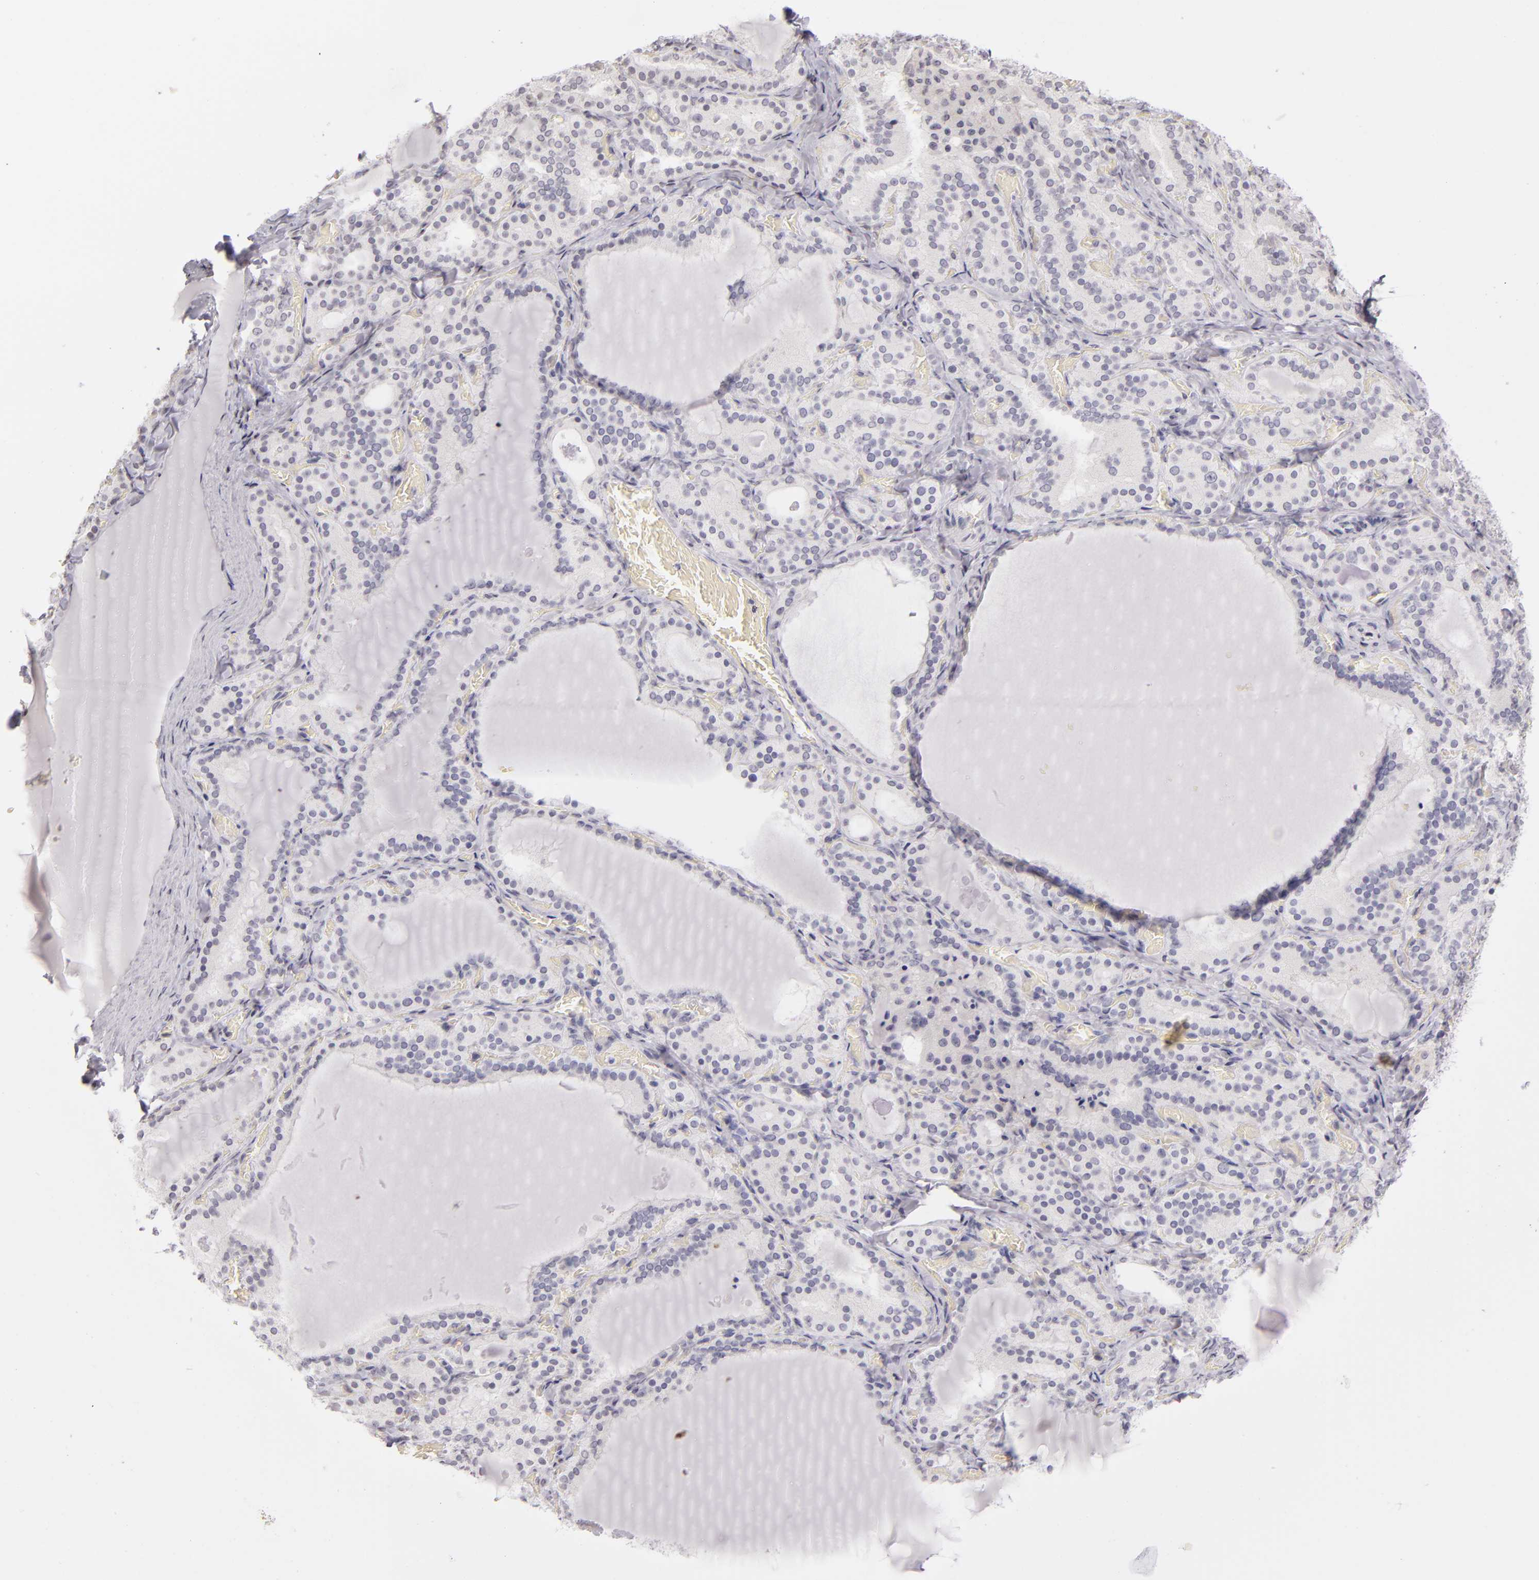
{"staining": {"intensity": "negative", "quantity": "none", "location": "none"}, "tissue": "thyroid gland", "cell_type": "Glandular cells", "image_type": "normal", "snomed": [{"axis": "morphology", "description": "Normal tissue, NOS"}, {"axis": "topography", "description": "Thyroid gland"}], "caption": "An image of thyroid gland stained for a protein shows no brown staining in glandular cells. (Stains: DAB immunohistochemistry (IHC) with hematoxylin counter stain, Microscopy: brightfield microscopy at high magnification).", "gene": "CD40", "patient": {"sex": "female", "age": 33}}